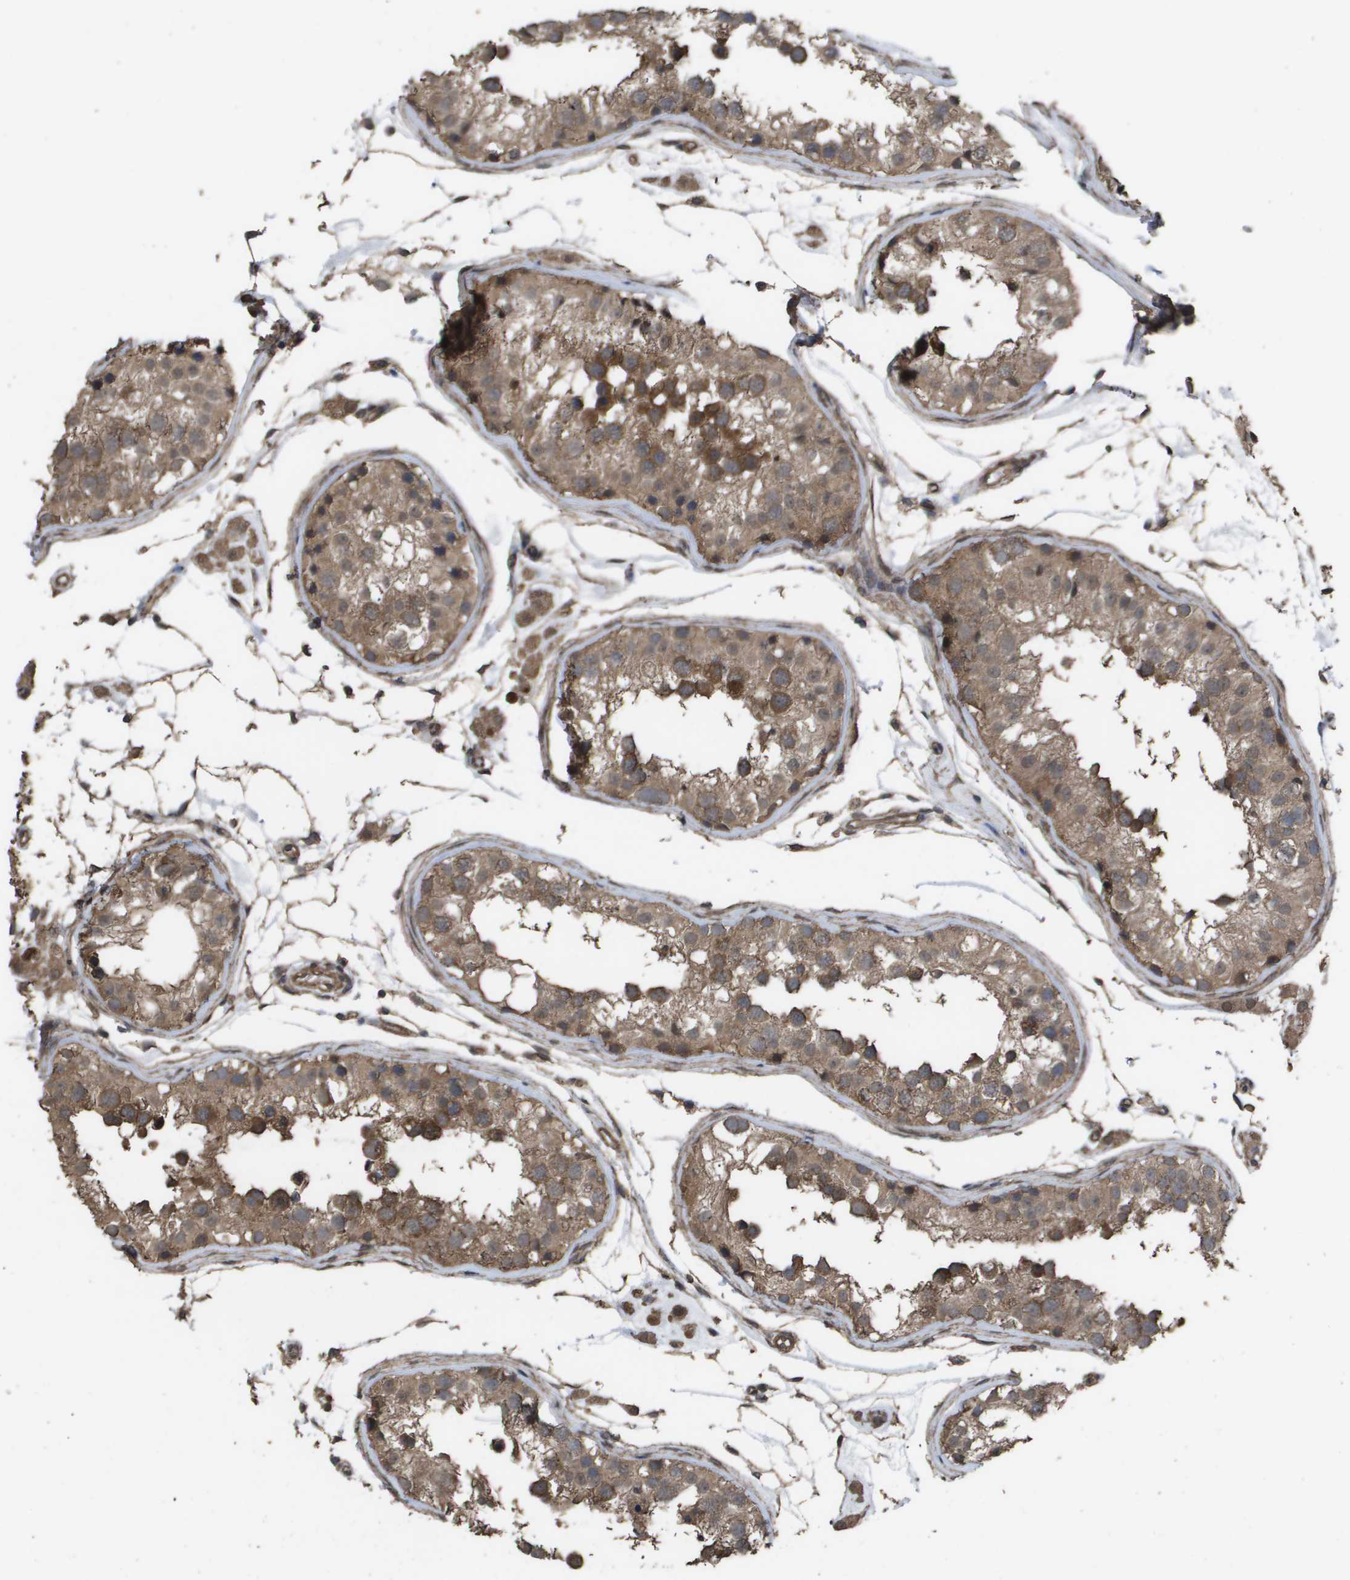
{"staining": {"intensity": "moderate", "quantity": ">75%", "location": "cytoplasmic/membranous"}, "tissue": "testis", "cell_type": "Cells in seminiferous ducts", "image_type": "normal", "snomed": [{"axis": "morphology", "description": "Normal tissue, NOS"}, {"axis": "morphology", "description": "Adenocarcinoma, metastatic, NOS"}, {"axis": "topography", "description": "Testis"}], "caption": "A brown stain shows moderate cytoplasmic/membranous positivity of a protein in cells in seminiferous ducts of normal human testis. (Stains: DAB (3,3'-diaminobenzidine) in brown, nuclei in blue, Microscopy: brightfield microscopy at high magnification).", "gene": "CUL5", "patient": {"sex": "male", "age": 26}}